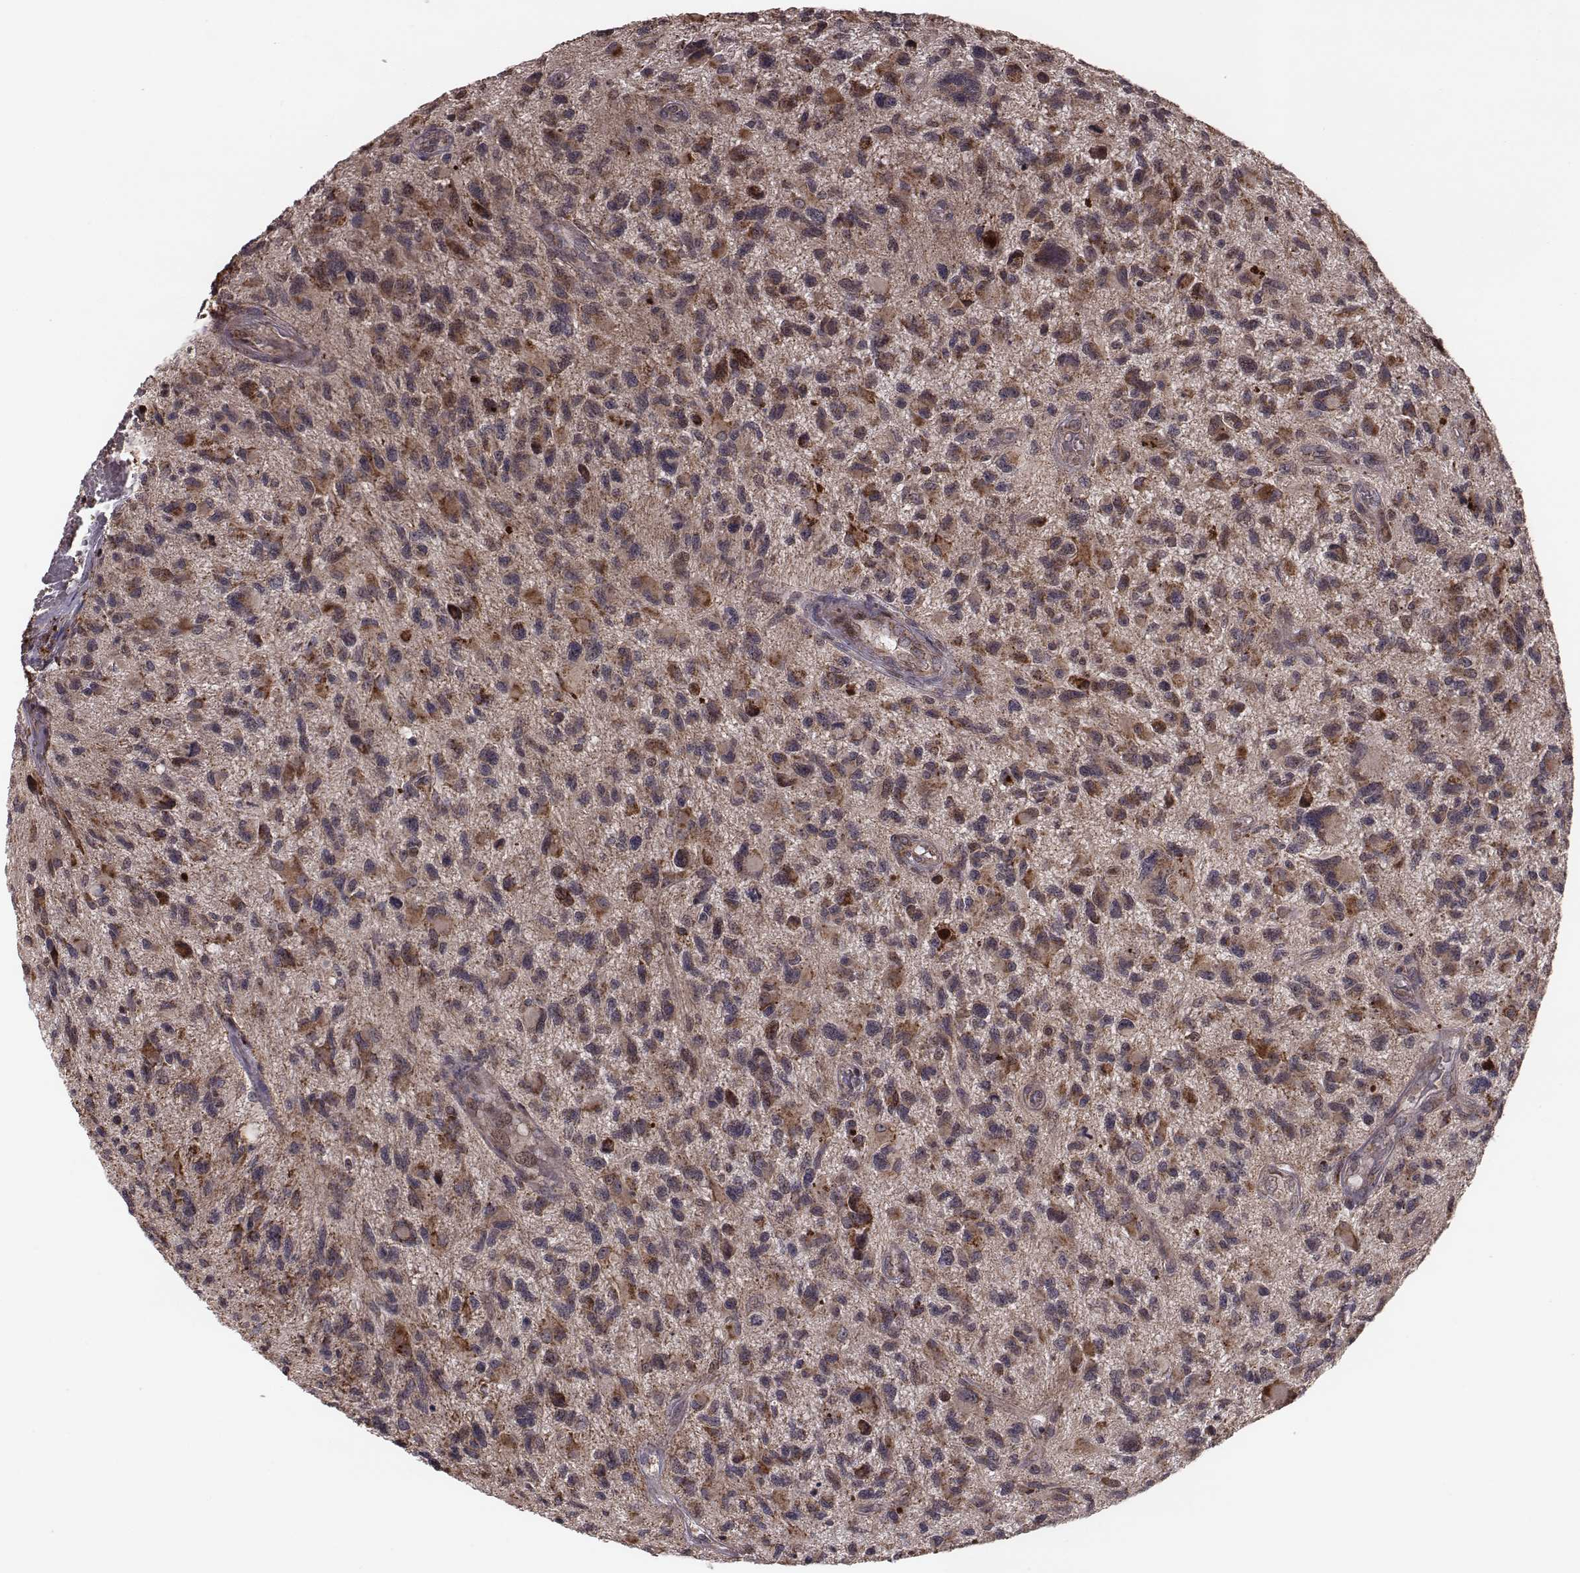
{"staining": {"intensity": "moderate", "quantity": "25%-75%", "location": "cytoplasmic/membranous"}, "tissue": "glioma", "cell_type": "Tumor cells", "image_type": "cancer", "snomed": [{"axis": "morphology", "description": "Glioma, malignant, NOS"}, {"axis": "morphology", "description": "Glioma, malignant, High grade"}, {"axis": "topography", "description": "Brain"}], "caption": "Tumor cells exhibit medium levels of moderate cytoplasmic/membranous staining in about 25%-75% of cells in glioma.", "gene": "ZDHHC21", "patient": {"sex": "female", "age": 71}}